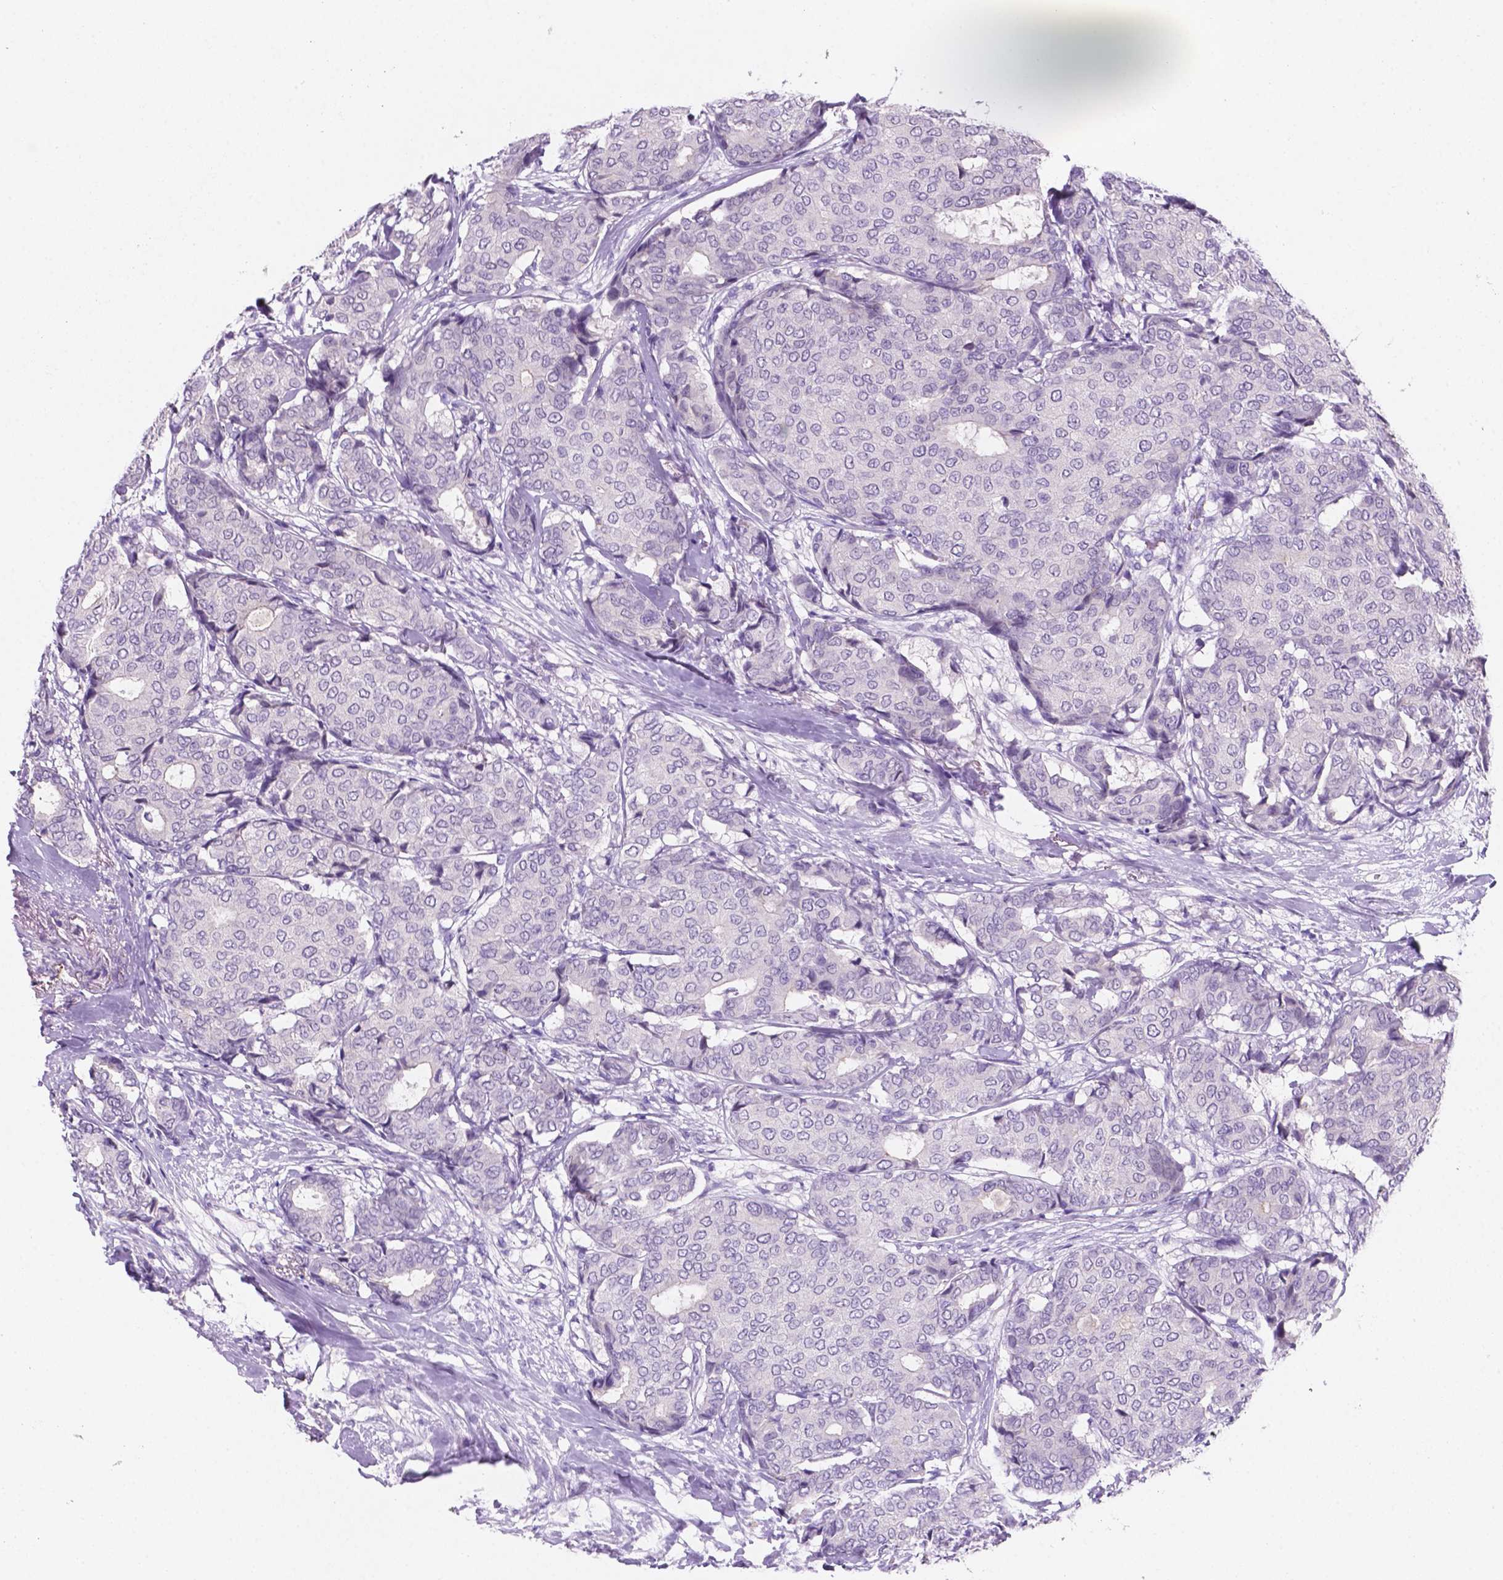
{"staining": {"intensity": "negative", "quantity": "none", "location": "none"}, "tissue": "breast cancer", "cell_type": "Tumor cells", "image_type": "cancer", "snomed": [{"axis": "morphology", "description": "Duct carcinoma"}, {"axis": "topography", "description": "Breast"}], "caption": "Protein analysis of breast cancer exhibits no significant positivity in tumor cells.", "gene": "EBLN2", "patient": {"sex": "female", "age": 75}}